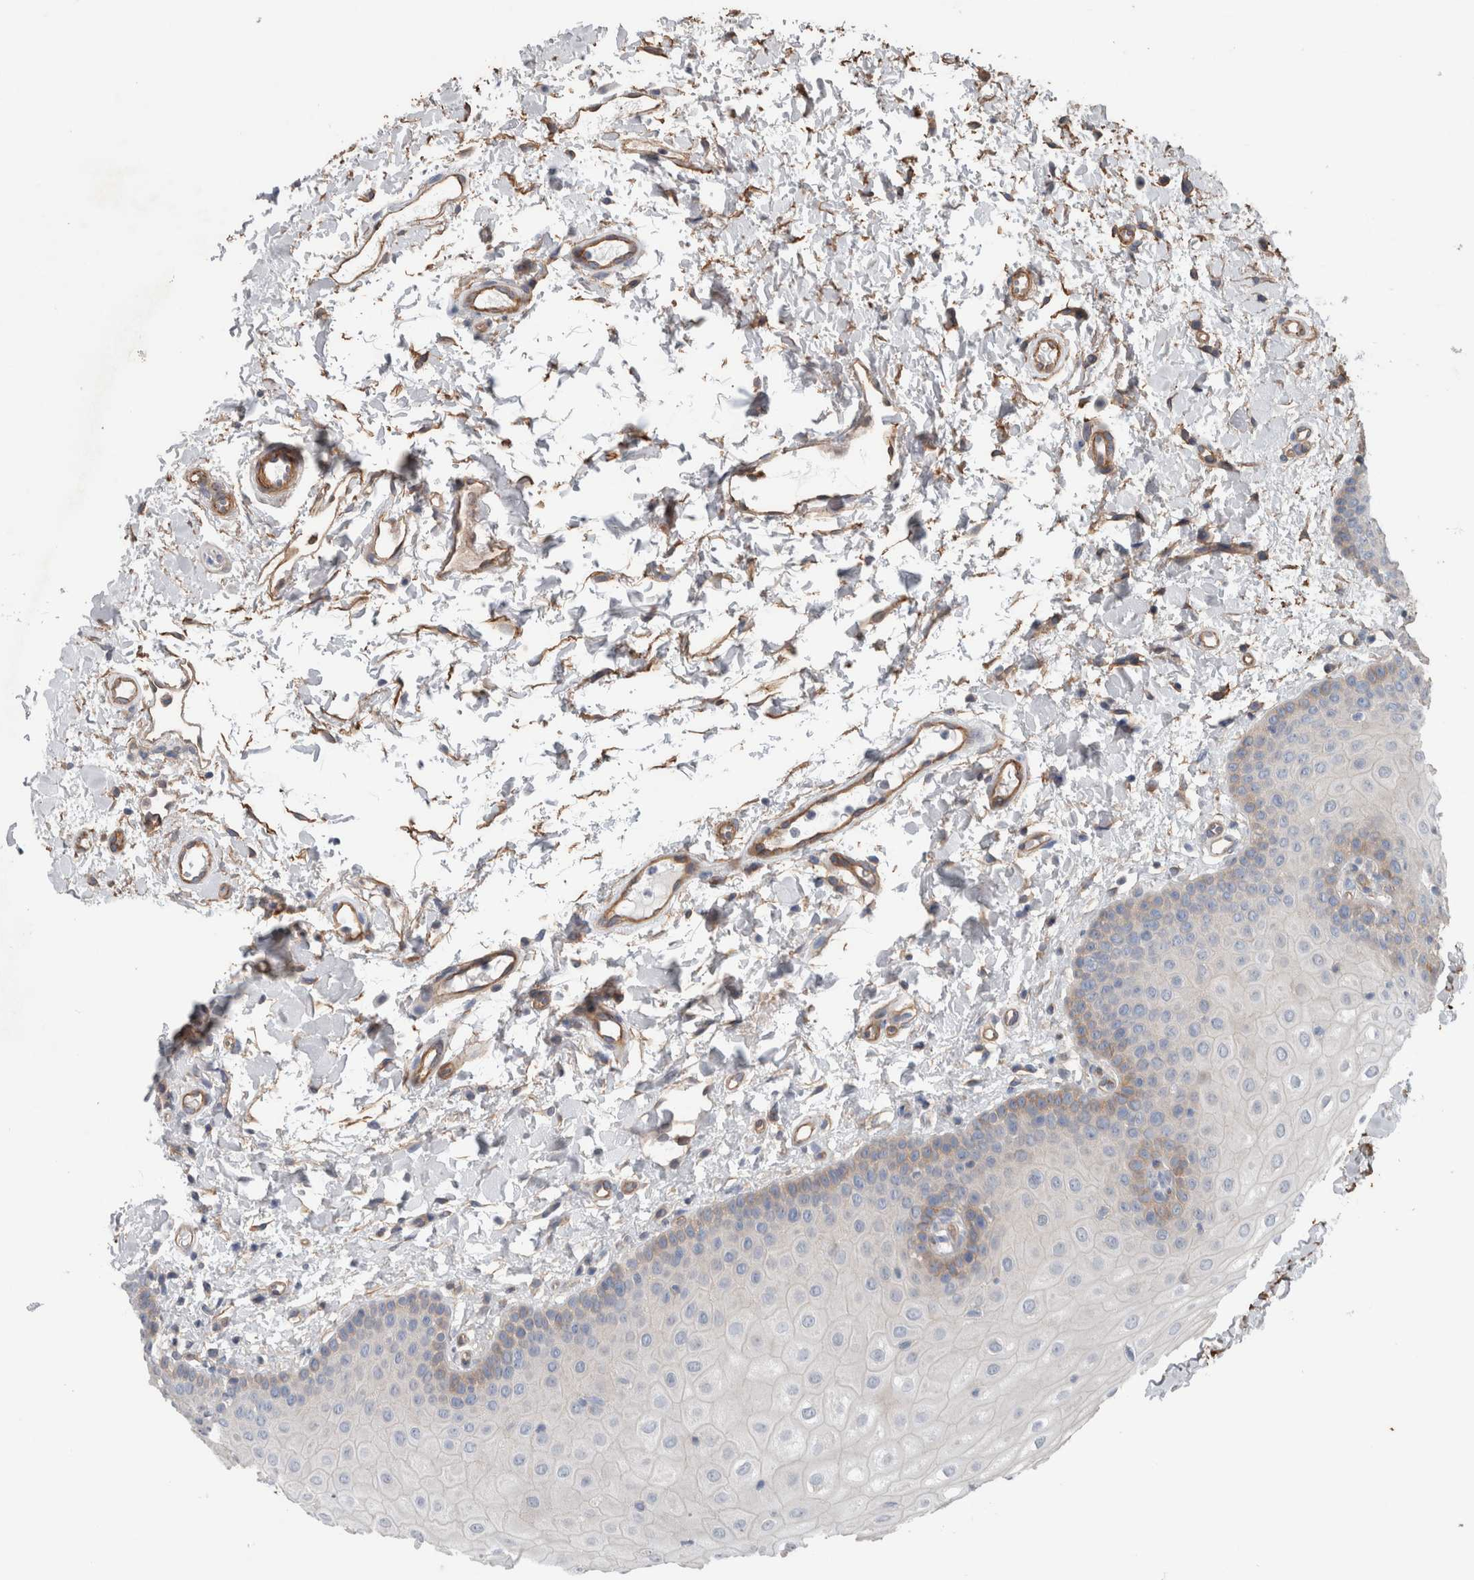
{"staining": {"intensity": "moderate", "quantity": "<25%", "location": "cytoplasmic/membranous"}, "tissue": "oral mucosa", "cell_type": "Squamous epithelial cells", "image_type": "normal", "snomed": [{"axis": "morphology", "description": "Normal tissue, NOS"}, {"axis": "topography", "description": "Skin"}, {"axis": "topography", "description": "Oral tissue"}], "caption": "Immunohistochemical staining of normal oral mucosa reveals moderate cytoplasmic/membranous protein staining in approximately <25% of squamous epithelial cells.", "gene": "BCAM", "patient": {"sex": "male", "age": 84}}